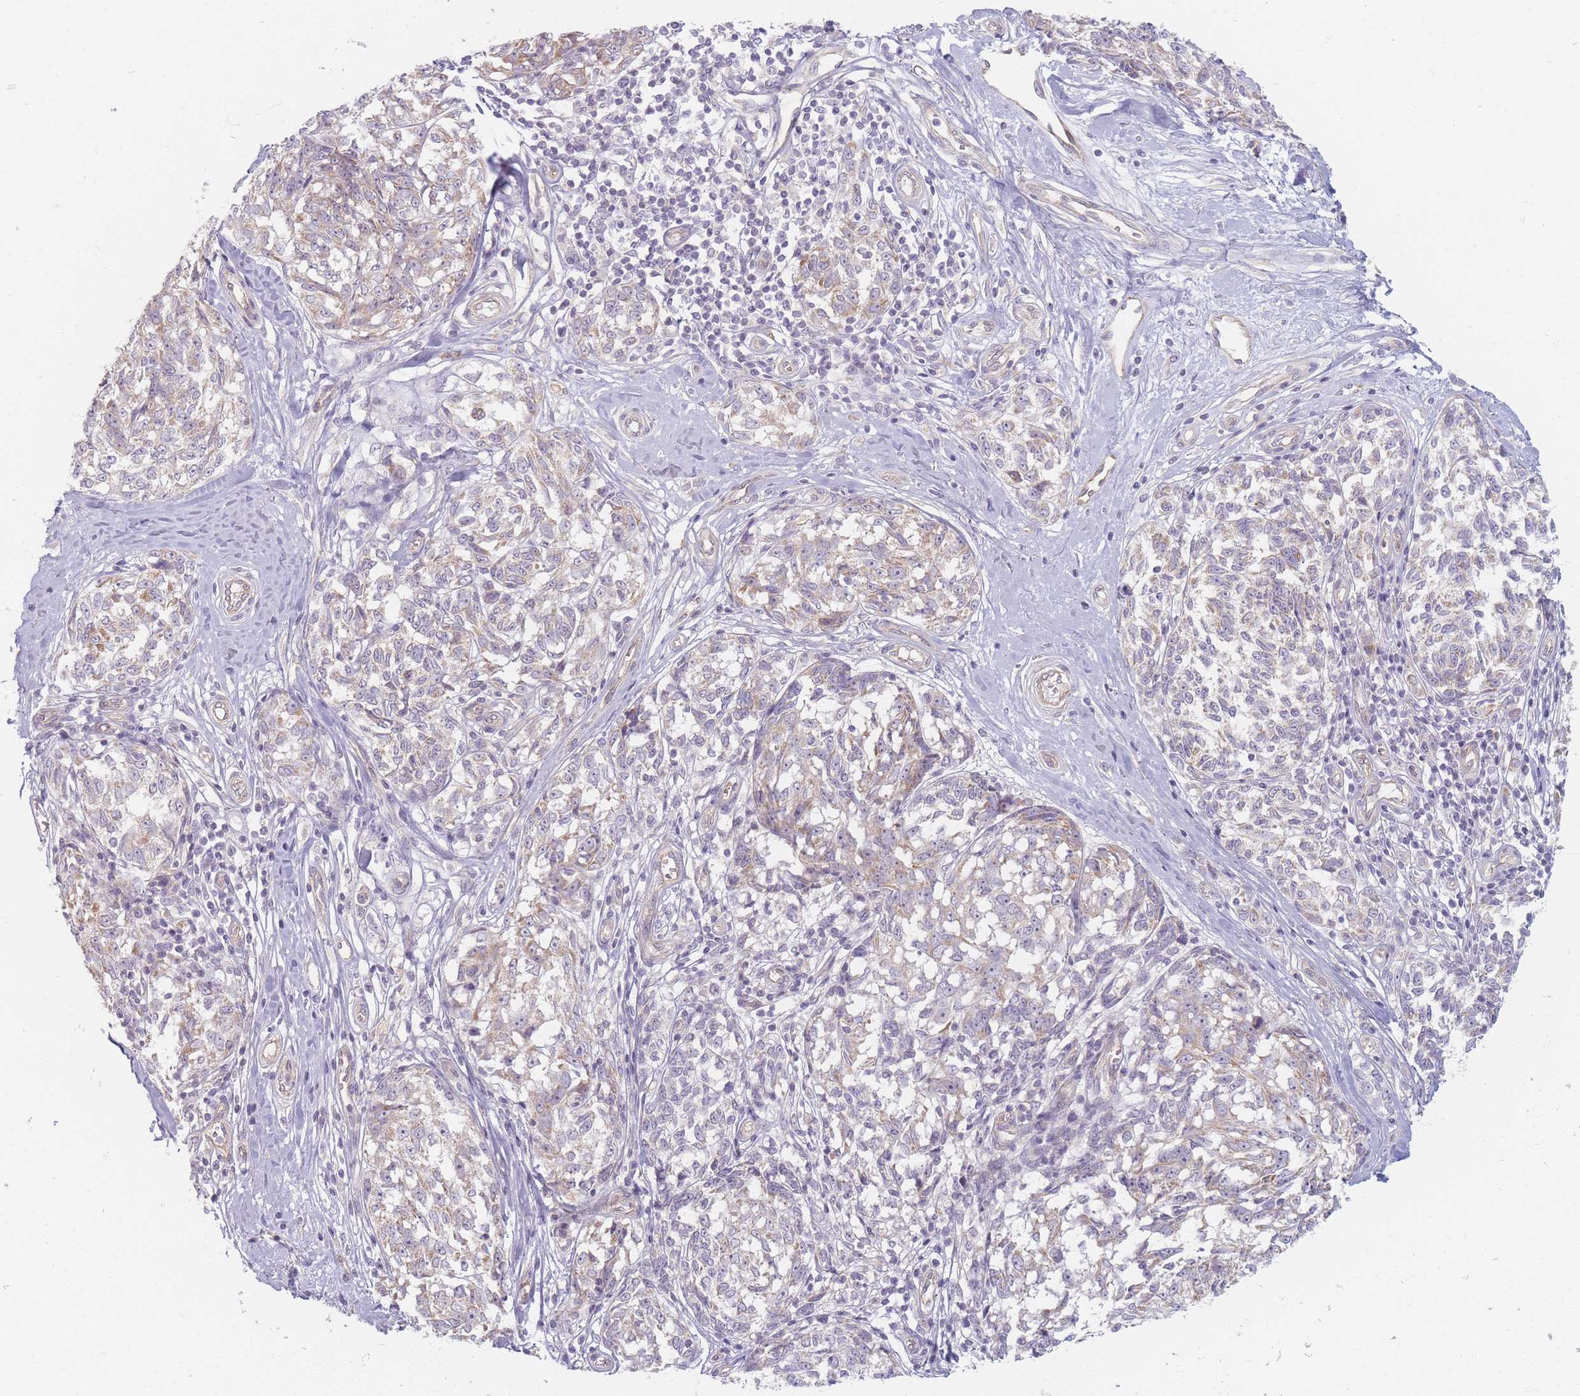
{"staining": {"intensity": "weak", "quantity": "25%-75%", "location": "cytoplasmic/membranous"}, "tissue": "melanoma", "cell_type": "Tumor cells", "image_type": "cancer", "snomed": [{"axis": "morphology", "description": "Normal tissue, NOS"}, {"axis": "morphology", "description": "Malignant melanoma, NOS"}, {"axis": "topography", "description": "Skin"}], "caption": "Tumor cells display weak cytoplasmic/membranous staining in approximately 25%-75% of cells in malignant melanoma. (DAB IHC, brown staining for protein, blue staining for nuclei).", "gene": "CHCHD7", "patient": {"sex": "female", "age": 64}}